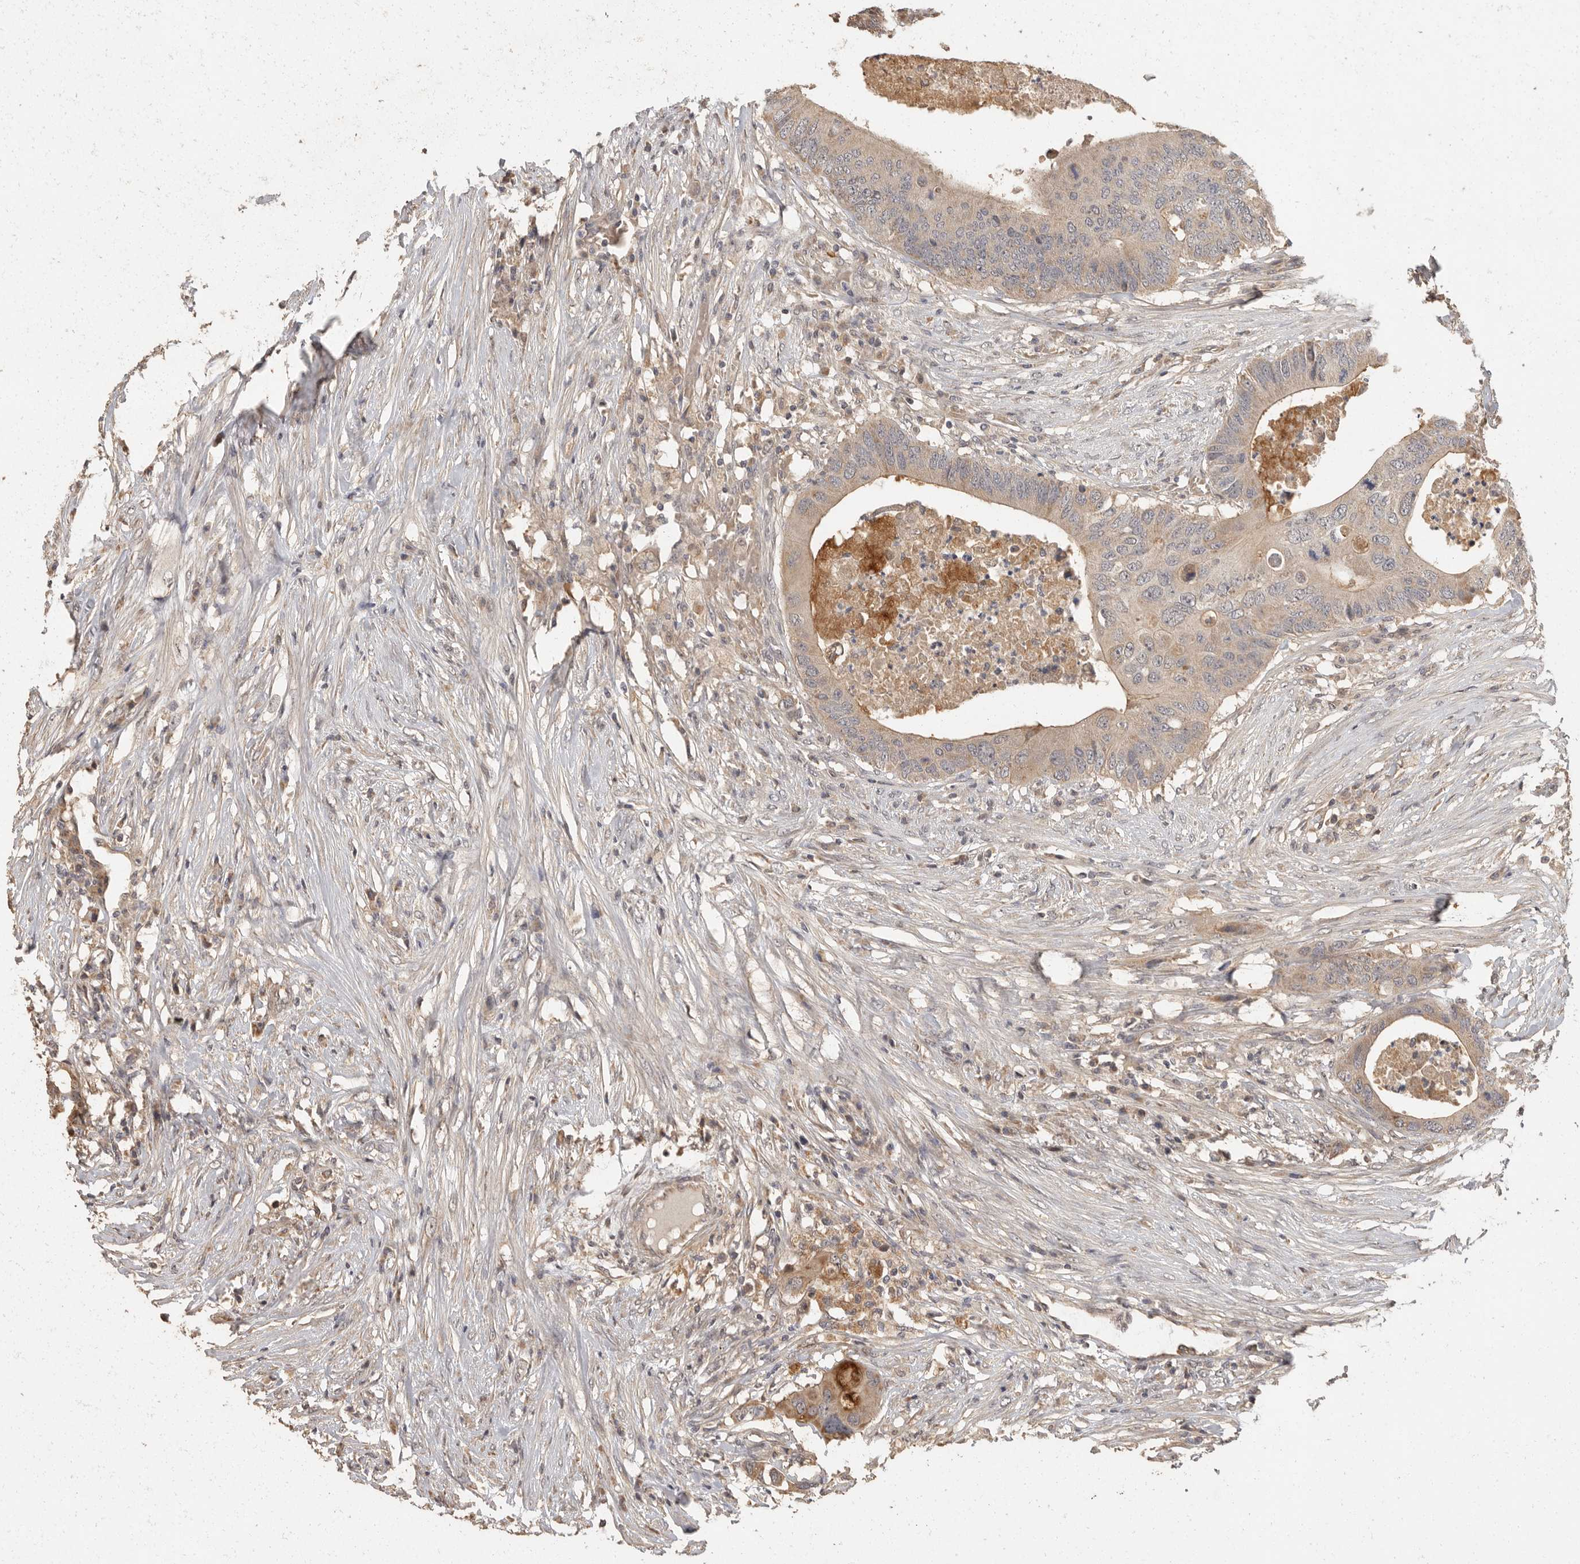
{"staining": {"intensity": "weak", "quantity": "25%-75%", "location": "cytoplasmic/membranous"}, "tissue": "colorectal cancer", "cell_type": "Tumor cells", "image_type": "cancer", "snomed": [{"axis": "morphology", "description": "Adenocarcinoma, NOS"}, {"axis": "topography", "description": "Colon"}], "caption": "Human colorectal cancer stained with a protein marker shows weak staining in tumor cells.", "gene": "BAIAP2", "patient": {"sex": "male", "age": 71}}